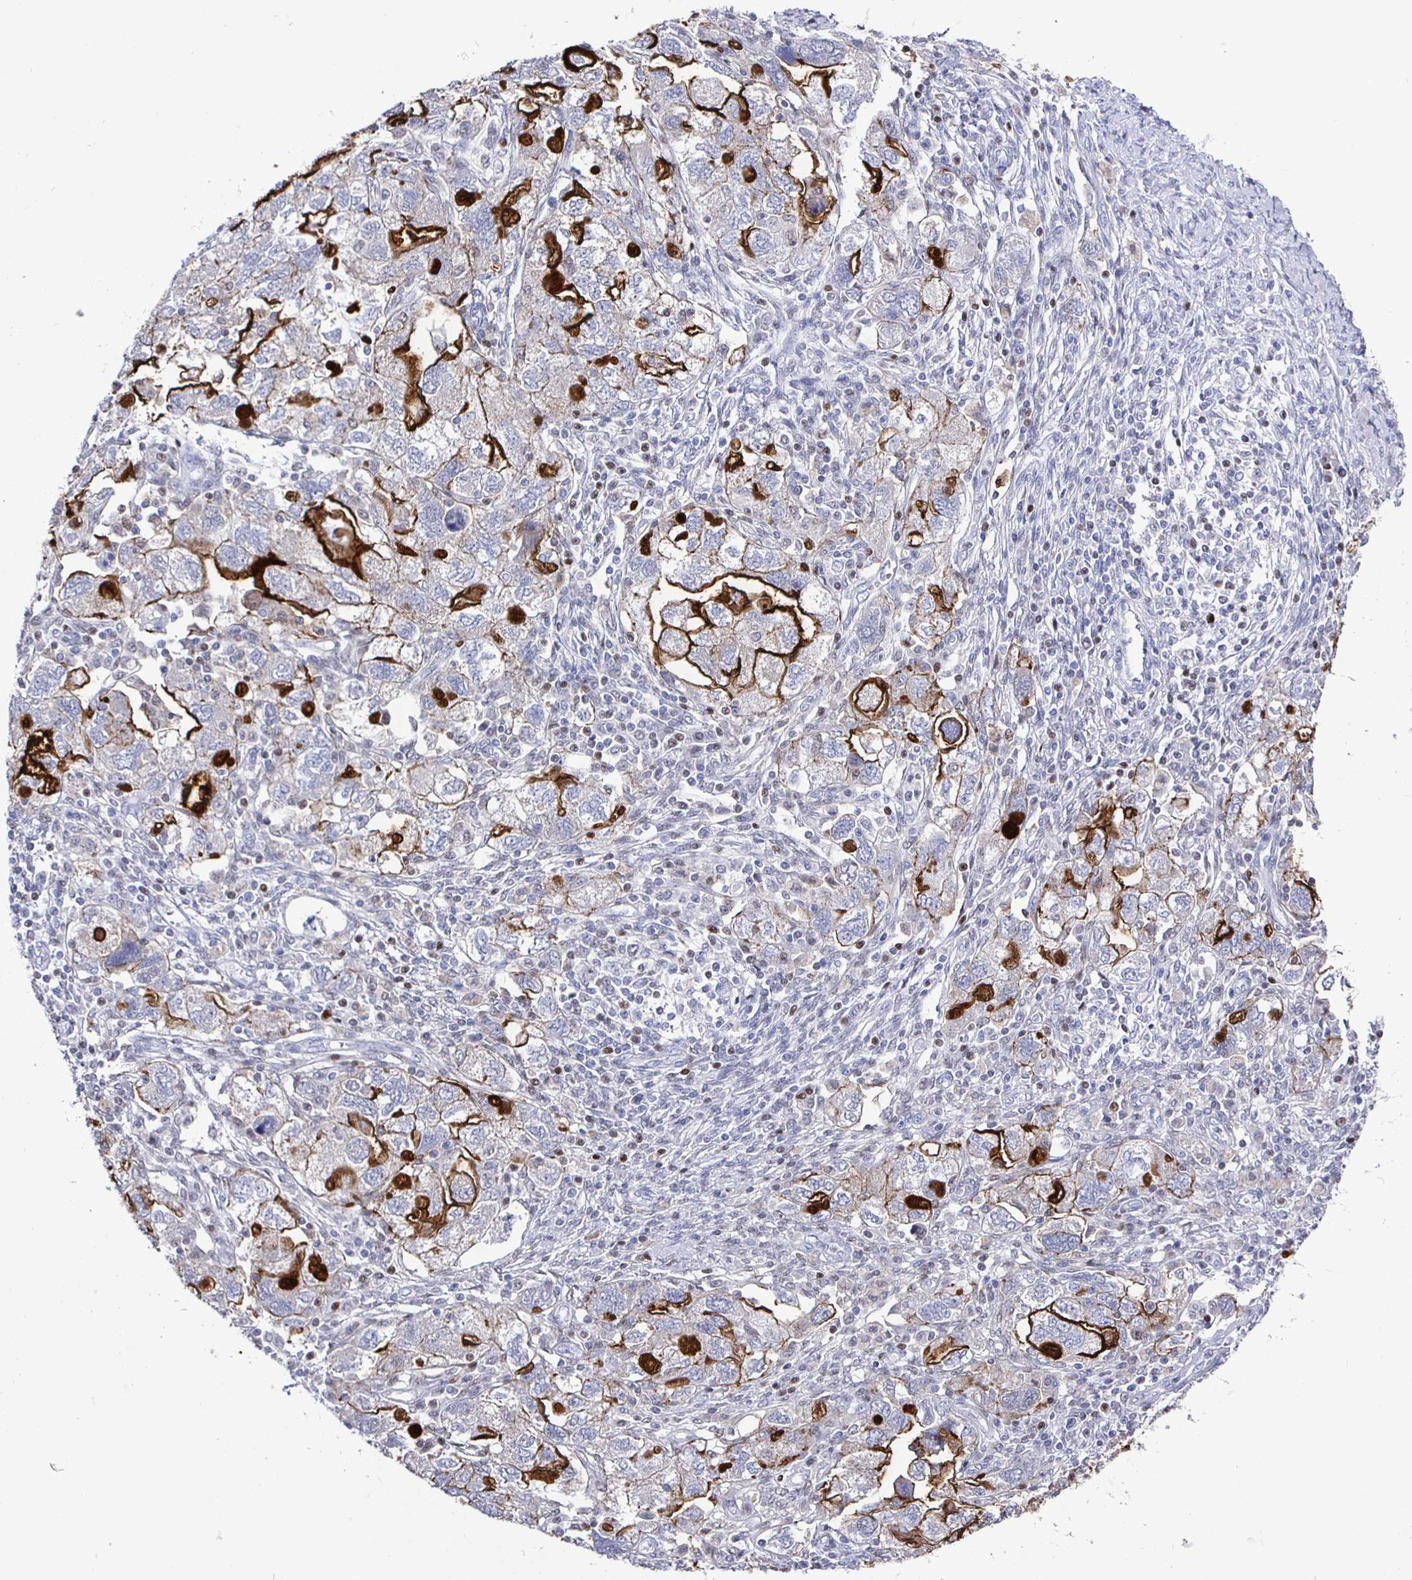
{"staining": {"intensity": "moderate", "quantity": "25%-75%", "location": "cytoplasmic/membranous"}, "tissue": "ovarian cancer", "cell_type": "Tumor cells", "image_type": "cancer", "snomed": [{"axis": "morphology", "description": "Carcinoma, NOS"}, {"axis": "morphology", "description": "Cystadenocarcinoma, serous, NOS"}, {"axis": "topography", "description": "Ovary"}], "caption": "This is an image of immunohistochemistry staining of ovarian cancer, which shows moderate expression in the cytoplasmic/membranous of tumor cells.", "gene": "RUNX2", "patient": {"sex": "female", "age": 69}}